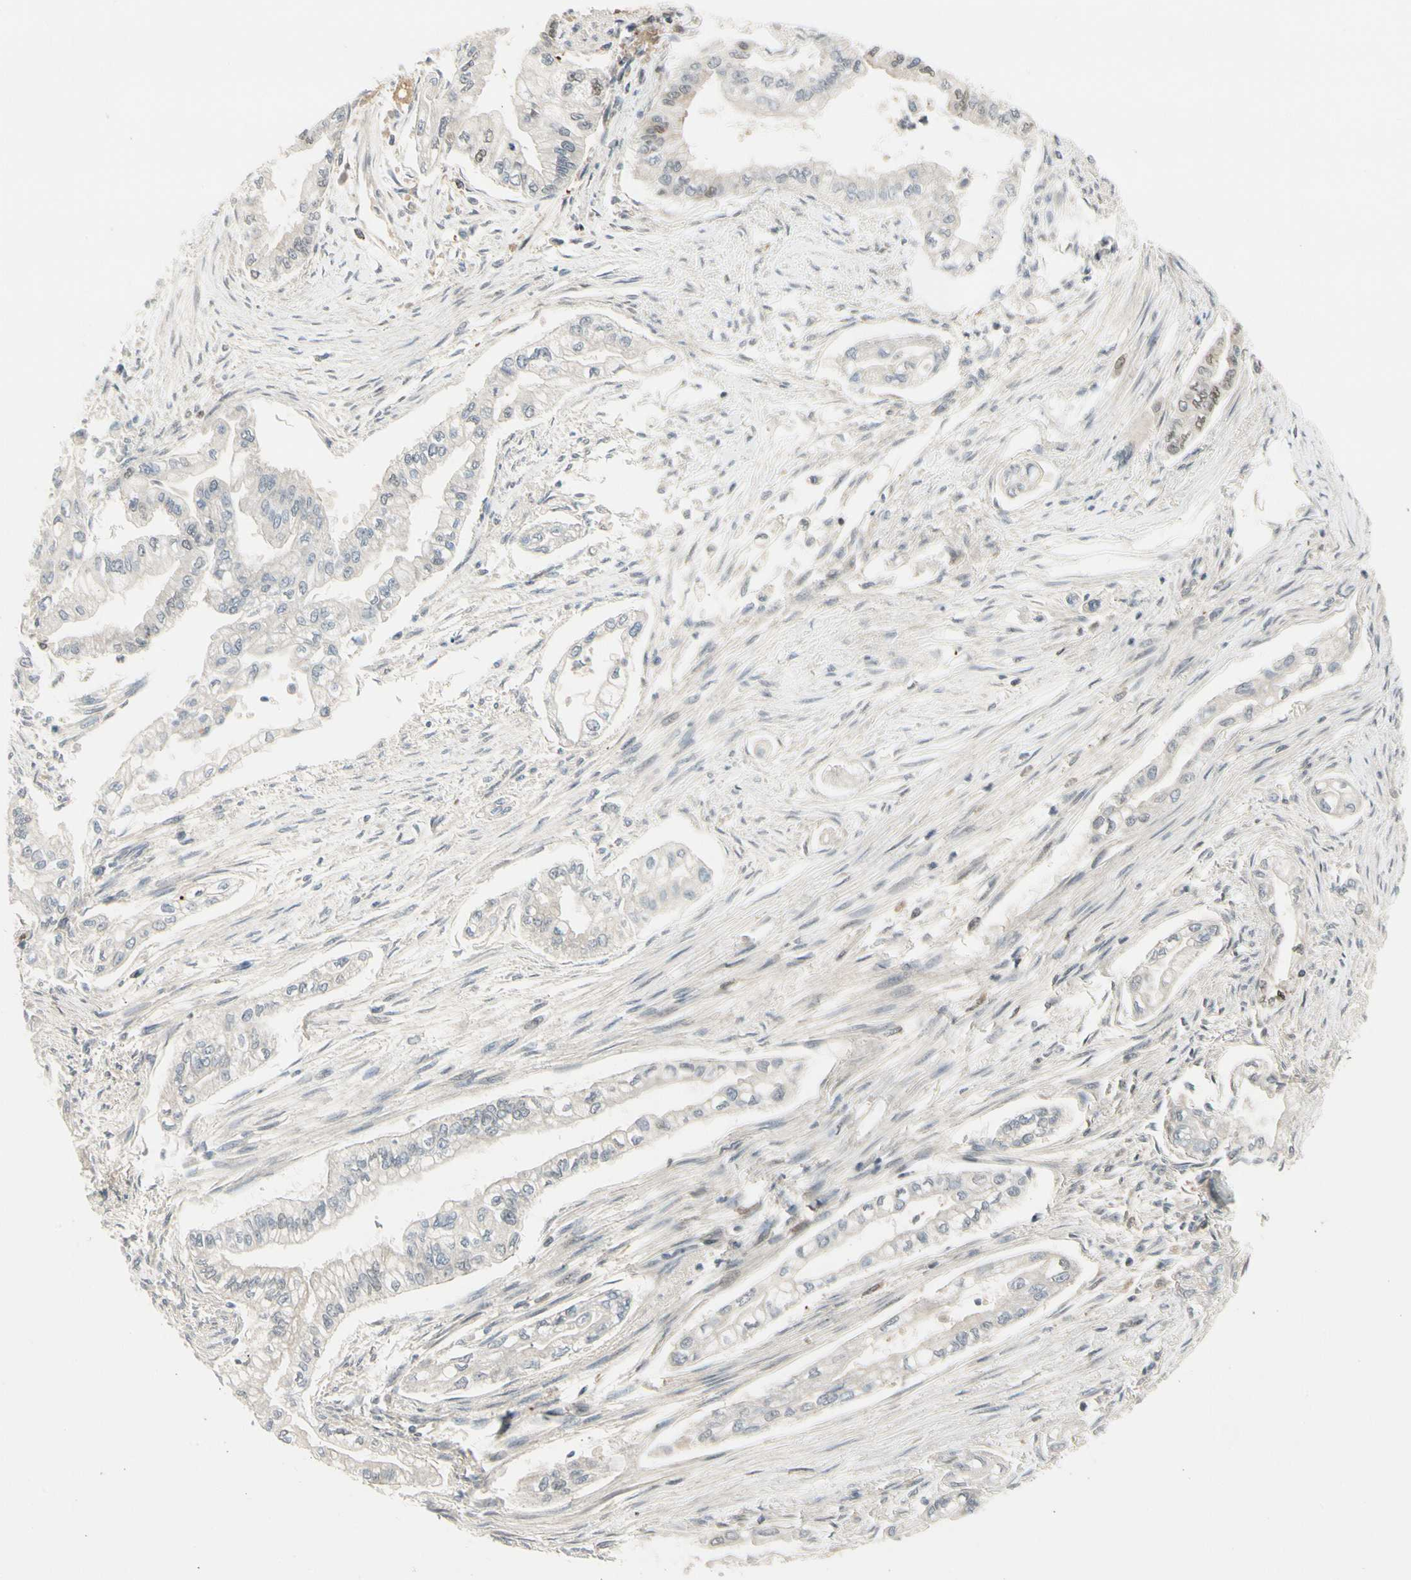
{"staining": {"intensity": "weak", "quantity": "25%-75%", "location": "cytoplasmic/membranous"}, "tissue": "pancreatic cancer", "cell_type": "Tumor cells", "image_type": "cancer", "snomed": [{"axis": "morphology", "description": "Normal tissue, NOS"}, {"axis": "topography", "description": "Pancreas"}], "caption": "About 25%-75% of tumor cells in human pancreatic cancer reveal weak cytoplasmic/membranous protein positivity as visualized by brown immunohistochemical staining.", "gene": "EVC", "patient": {"sex": "male", "age": 42}}